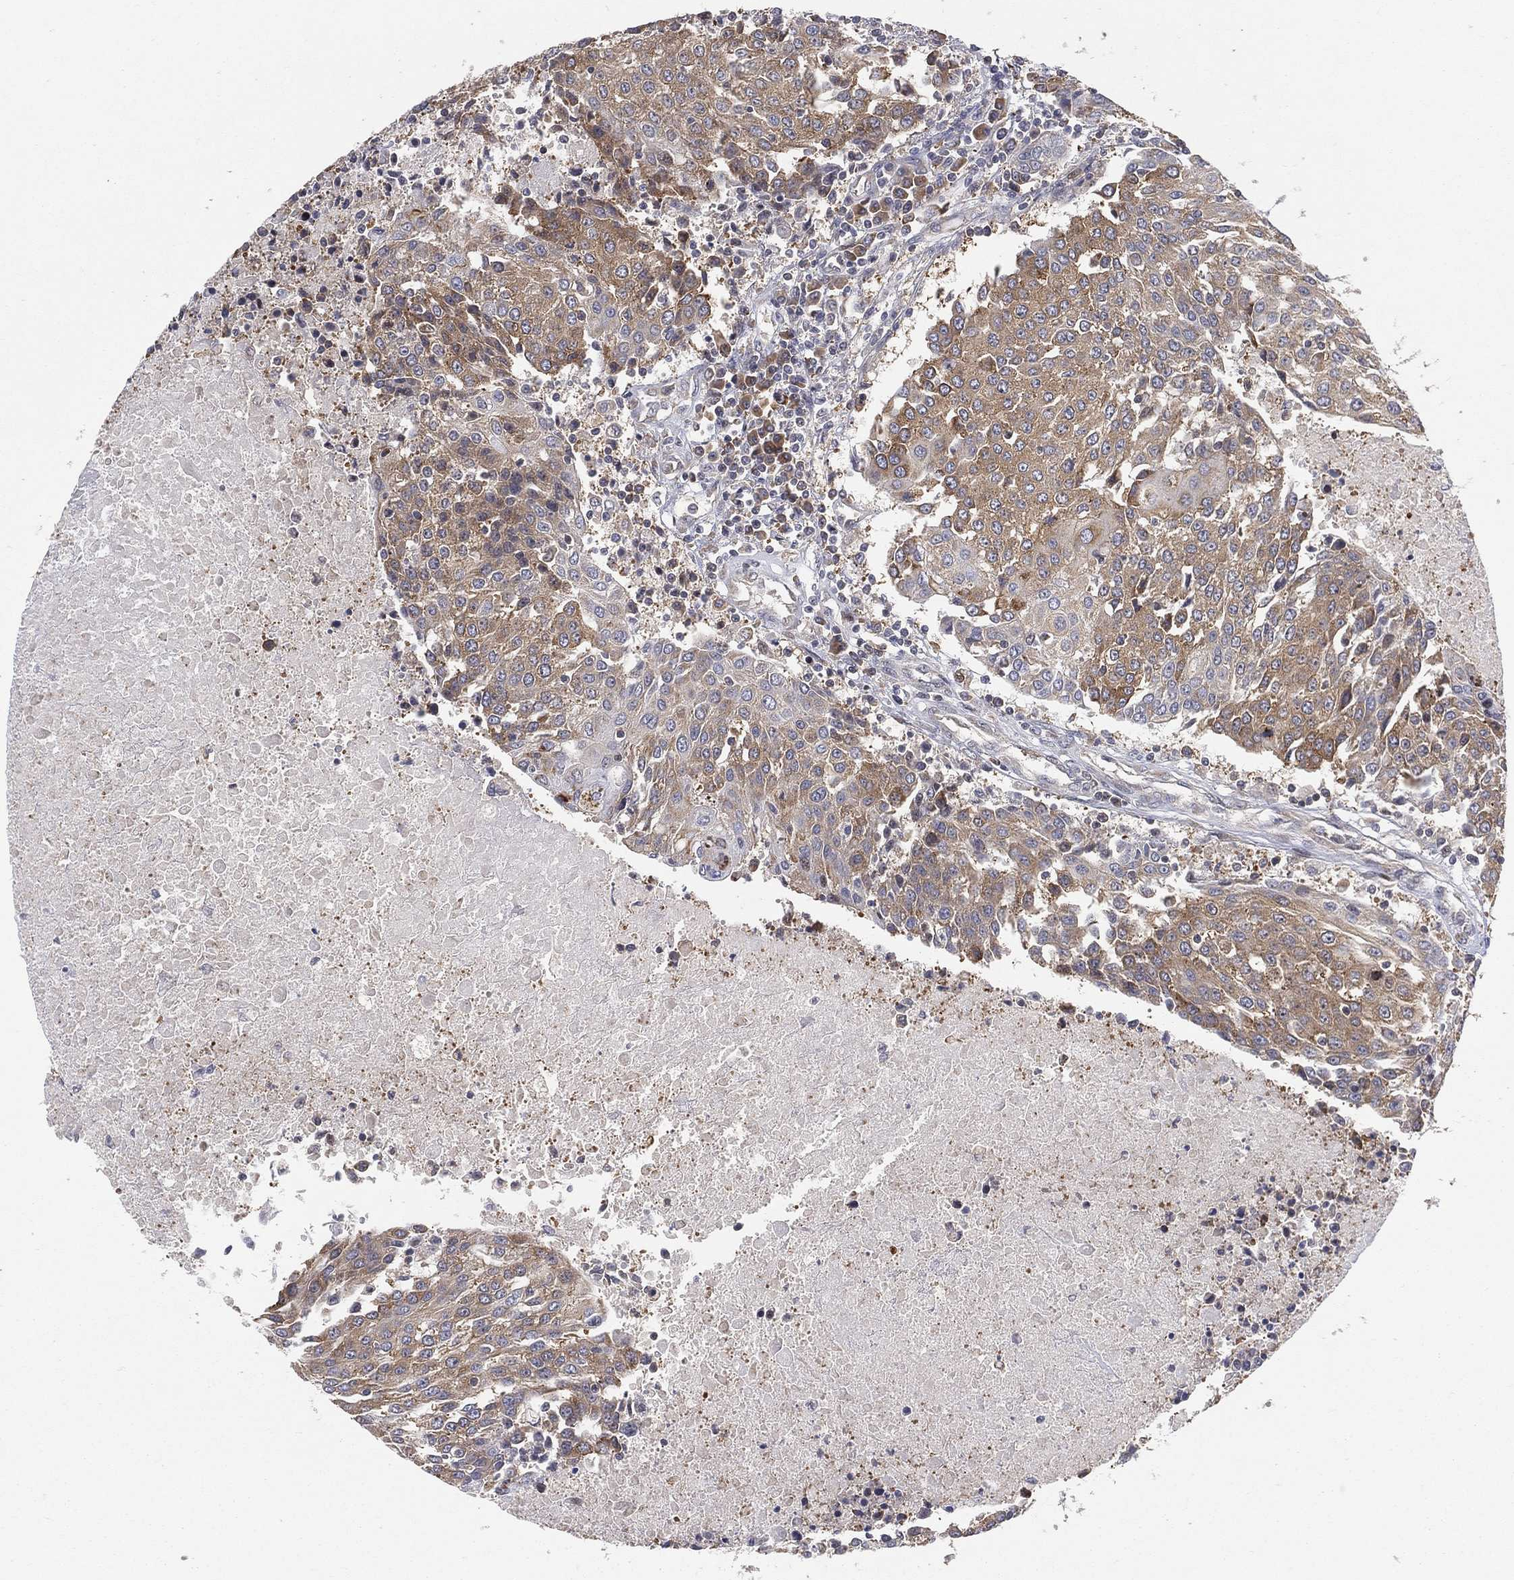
{"staining": {"intensity": "weak", "quantity": "25%-75%", "location": "cytoplasmic/membranous"}, "tissue": "urothelial cancer", "cell_type": "Tumor cells", "image_type": "cancer", "snomed": [{"axis": "morphology", "description": "Urothelial carcinoma, High grade"}, {"axis": "topography", "description": "Urinary bladder"}], "caption": "Urothelial cancer stained with immunohistochemistry (IHC) demonstrates weak cytoplasmic/membranous positivity in approximately 25%-75% of tumor cells.", "gene": "TMTC4", "patient": {"sex": "female", "age": 85}}